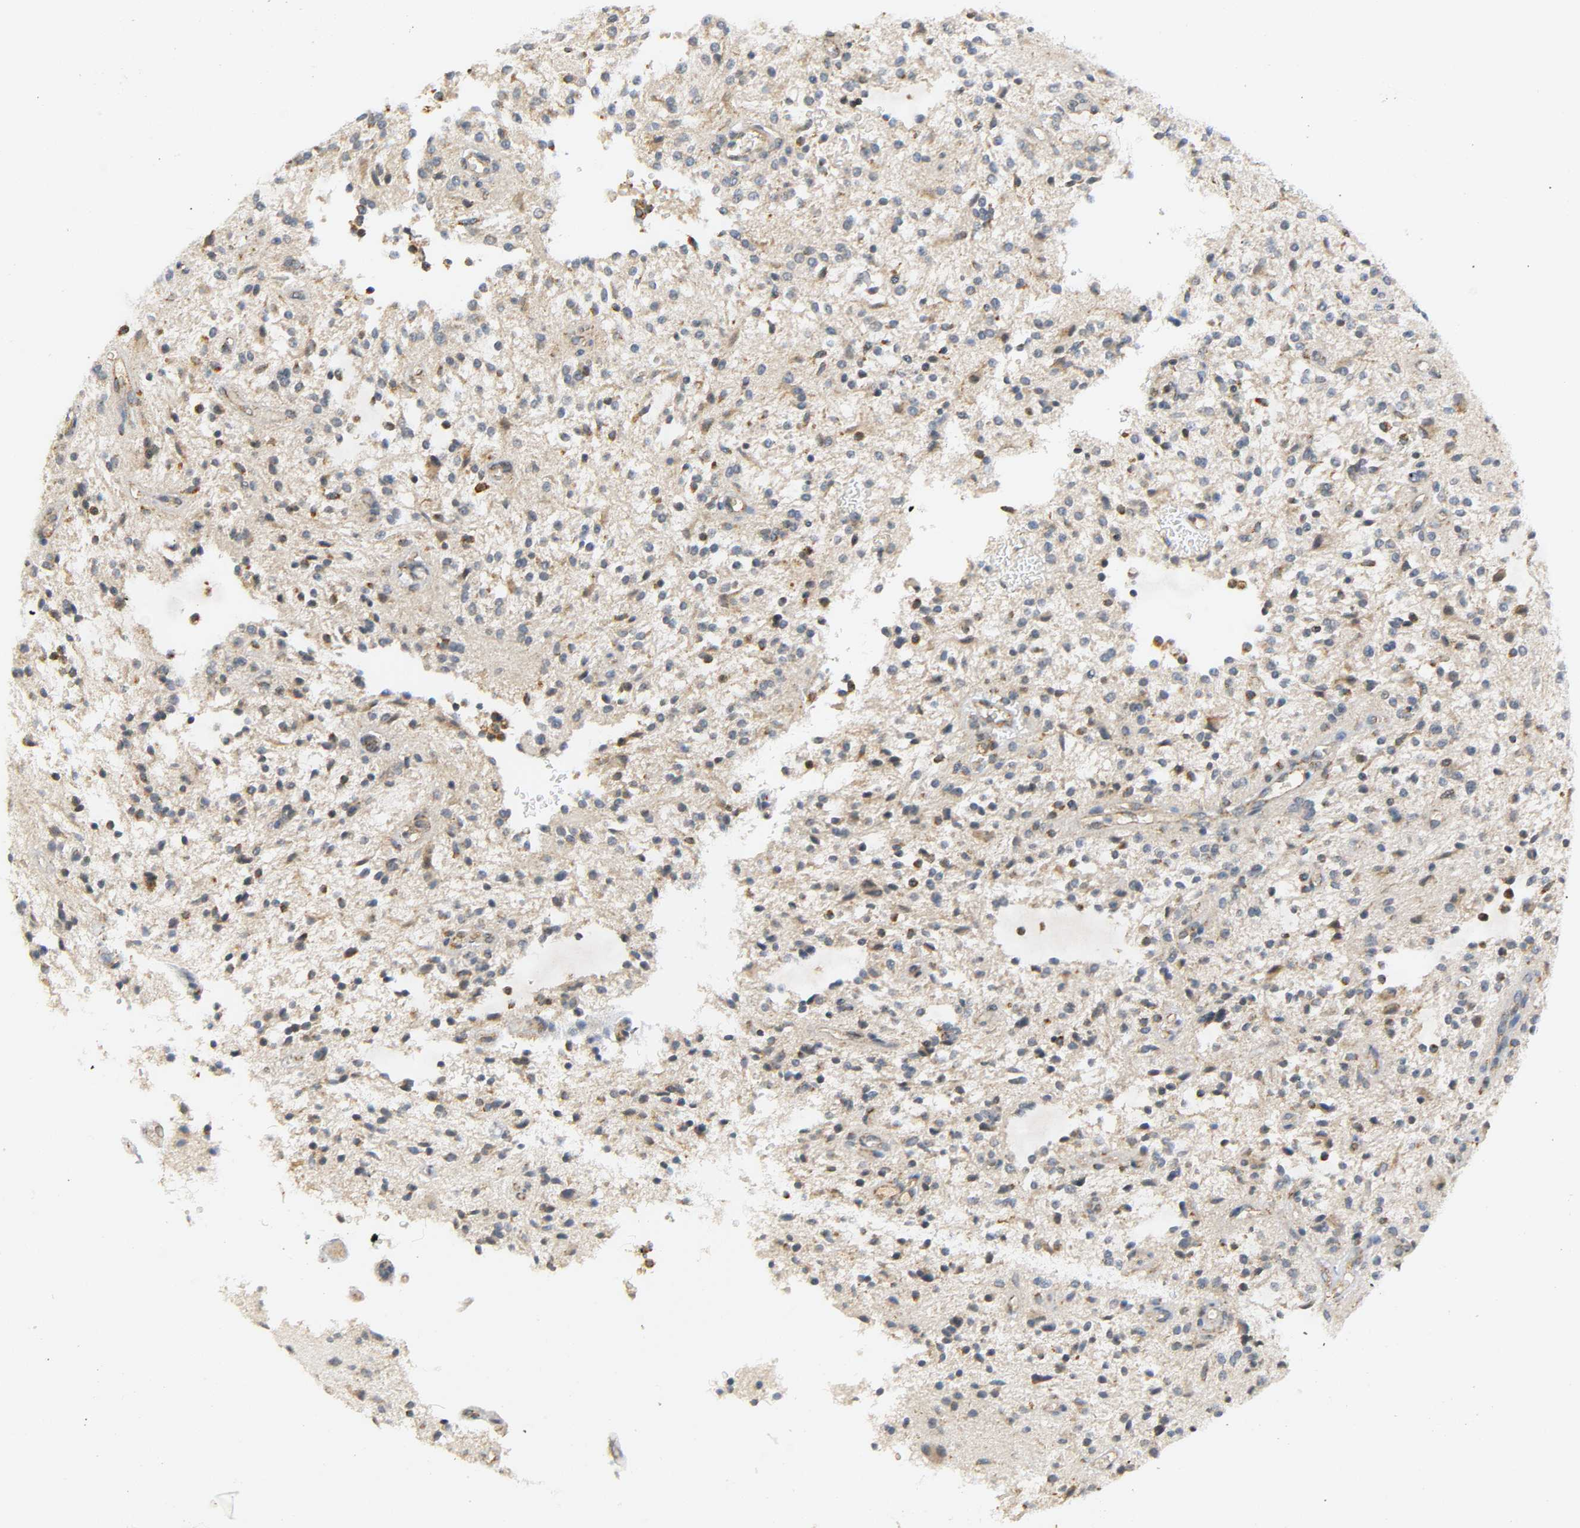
{"staining": {"intensity": "negative", "quantity": "none", "location": "none"}, "tissue": "glioma", "cell_type": "Tumor cells", "image_type": "cancer", "snomed": [{"axis": "morphology", "description": "Glioma, malignant, NOS"}, {"axis": "topography", "description": "Cerebellum"}], "caption": "Immunohistochemistry (IHC) of glioma (malignant) shows no staining in tumor cells.", "gene": "NRP1", "patient": {"sex": "female", "age": 10}}